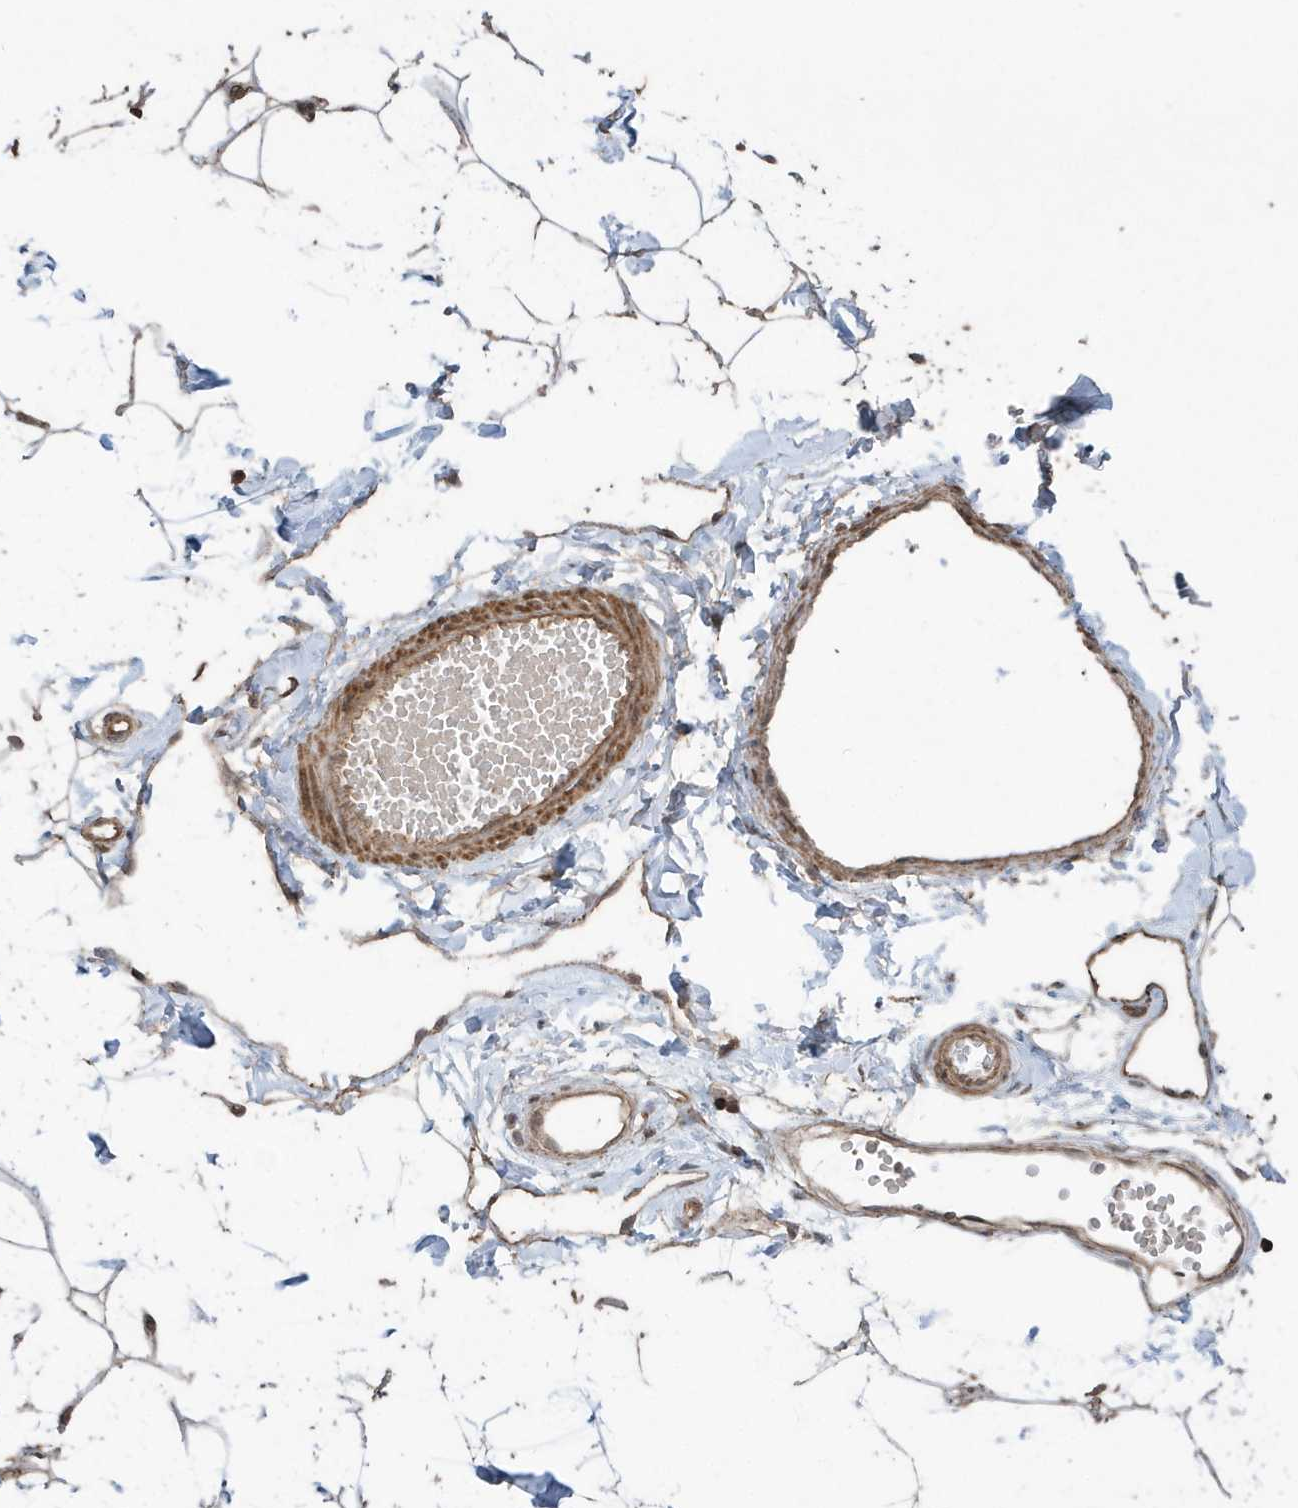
{"staining": {"intensity": "weak", "quantity": ">75%", "location": "cytoplasmic/membranous"}, "tissue": "breast", "cell_type": "Adipocytes", "image_type": "normal", "snomed": [{"axis": "morphology", "description": "Normal tissue, NOS"}, {"axis": "topography", "description": "Breast"}], "caption": "A photomicrograph of human breast stained for a protein exhibits weak cytoplasmic/membranous brown staining in adipocytes. (brown staining indicates protein expression, while blue staining denotes nuclei).", "gene": "PAXBP1", "patient": {"sex": "female", "age": 26}}